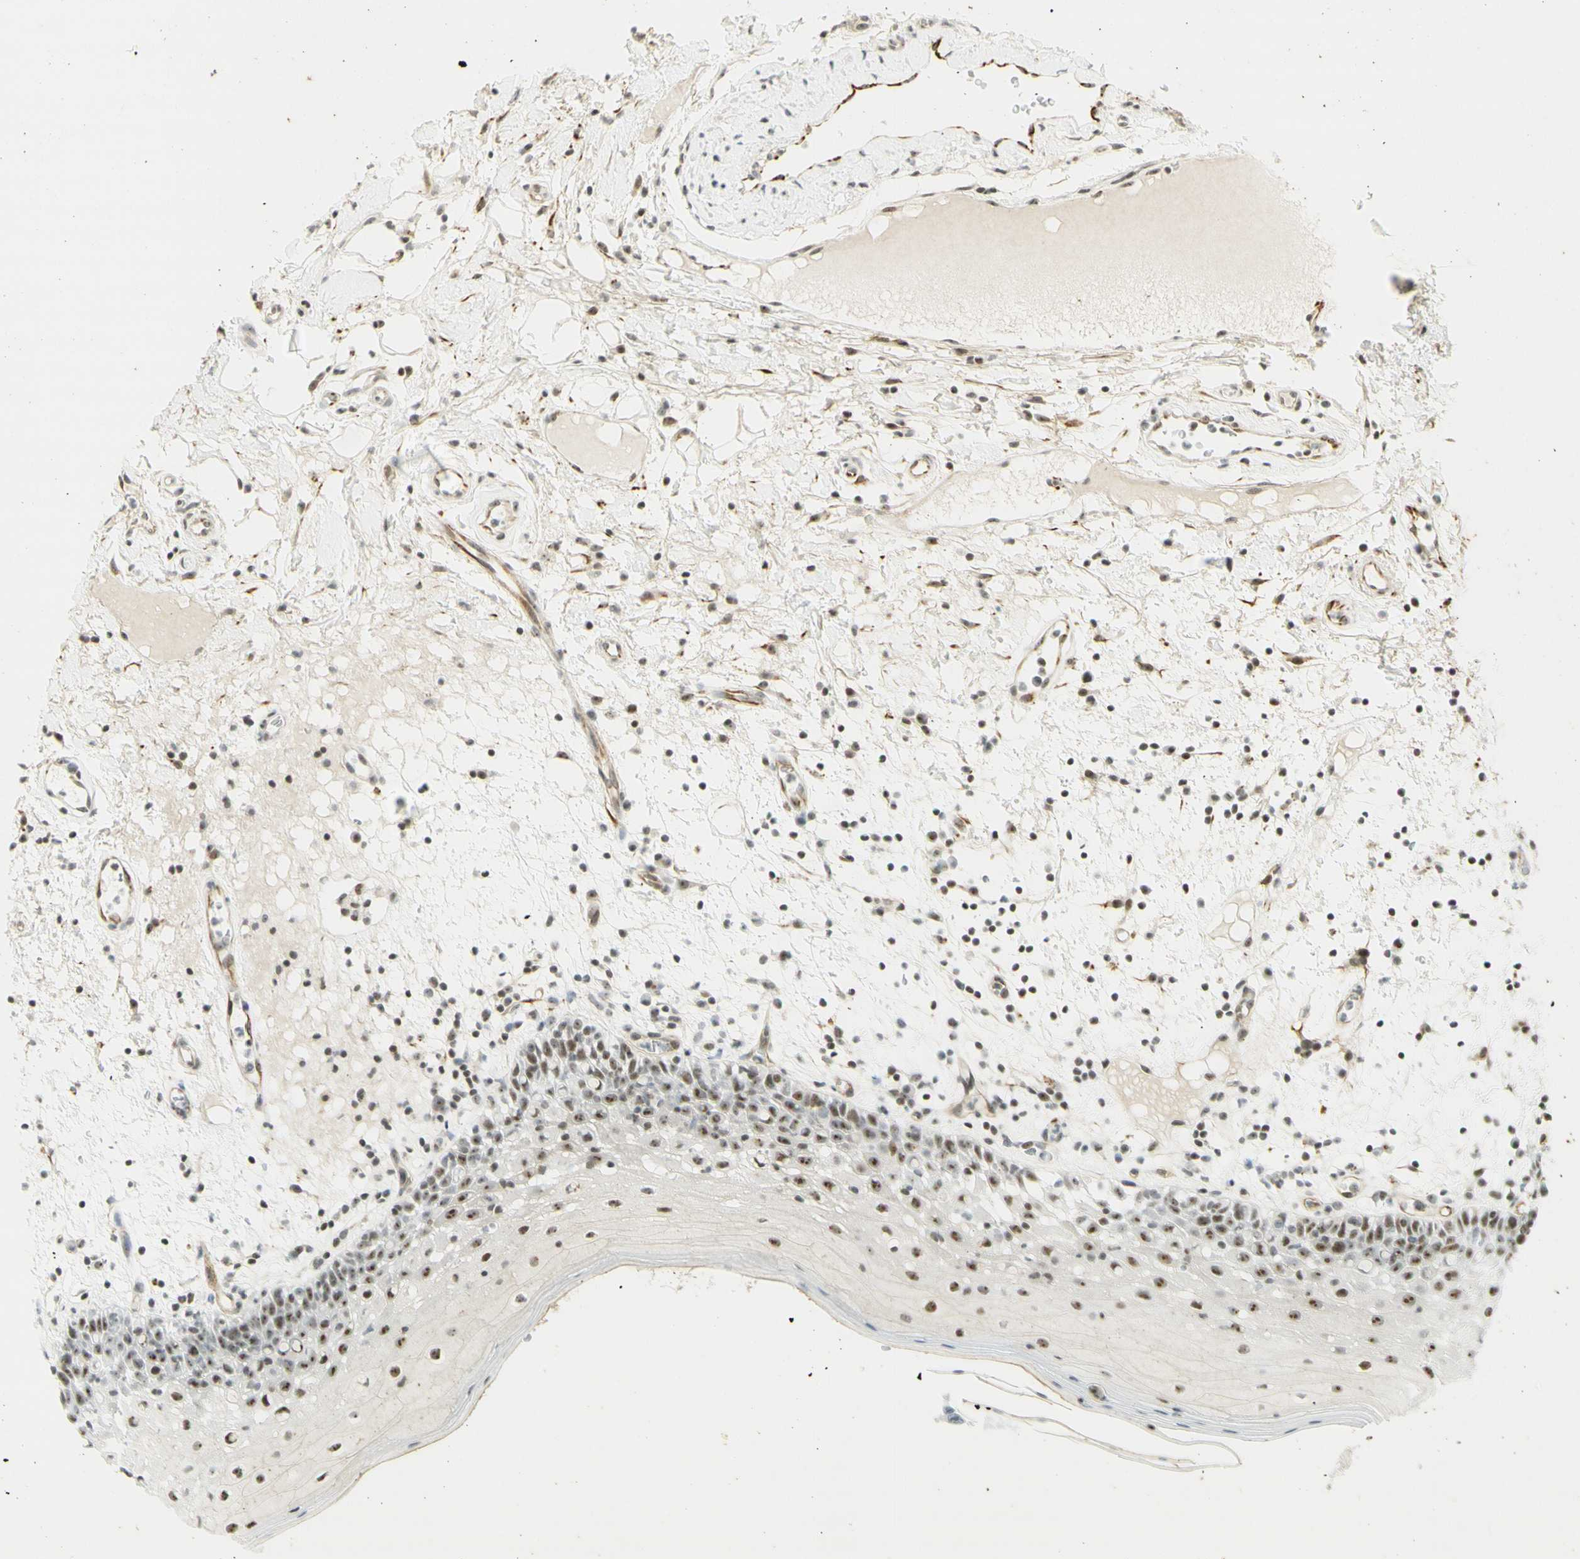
{"staining": {"intensity": "moderate", "quantity": ">75%", "location": "nuclear"}, "tissue": "oral mucosa", "cell_type": "Squamous epithelial cells", "image_type": "normal", "snomed": [{"axis": "morphology", "description": "Normal tissue, NOS"}, {"axis": "morphology", "description": "Squamous cell carcinoma, NOS"}, {"axis": "topography", "description": "Skeletal muscle"}, {"axis": "topography", "description": "Oral tissue"}], "caption": "Immunohistochemical staining of normal oral mucosa demonstrates moderate nuclear protein staining in approximately >75% of squamous epithelial cells.", "gene": "IRF1", "patient": {"sex": "male", "age": 71}}